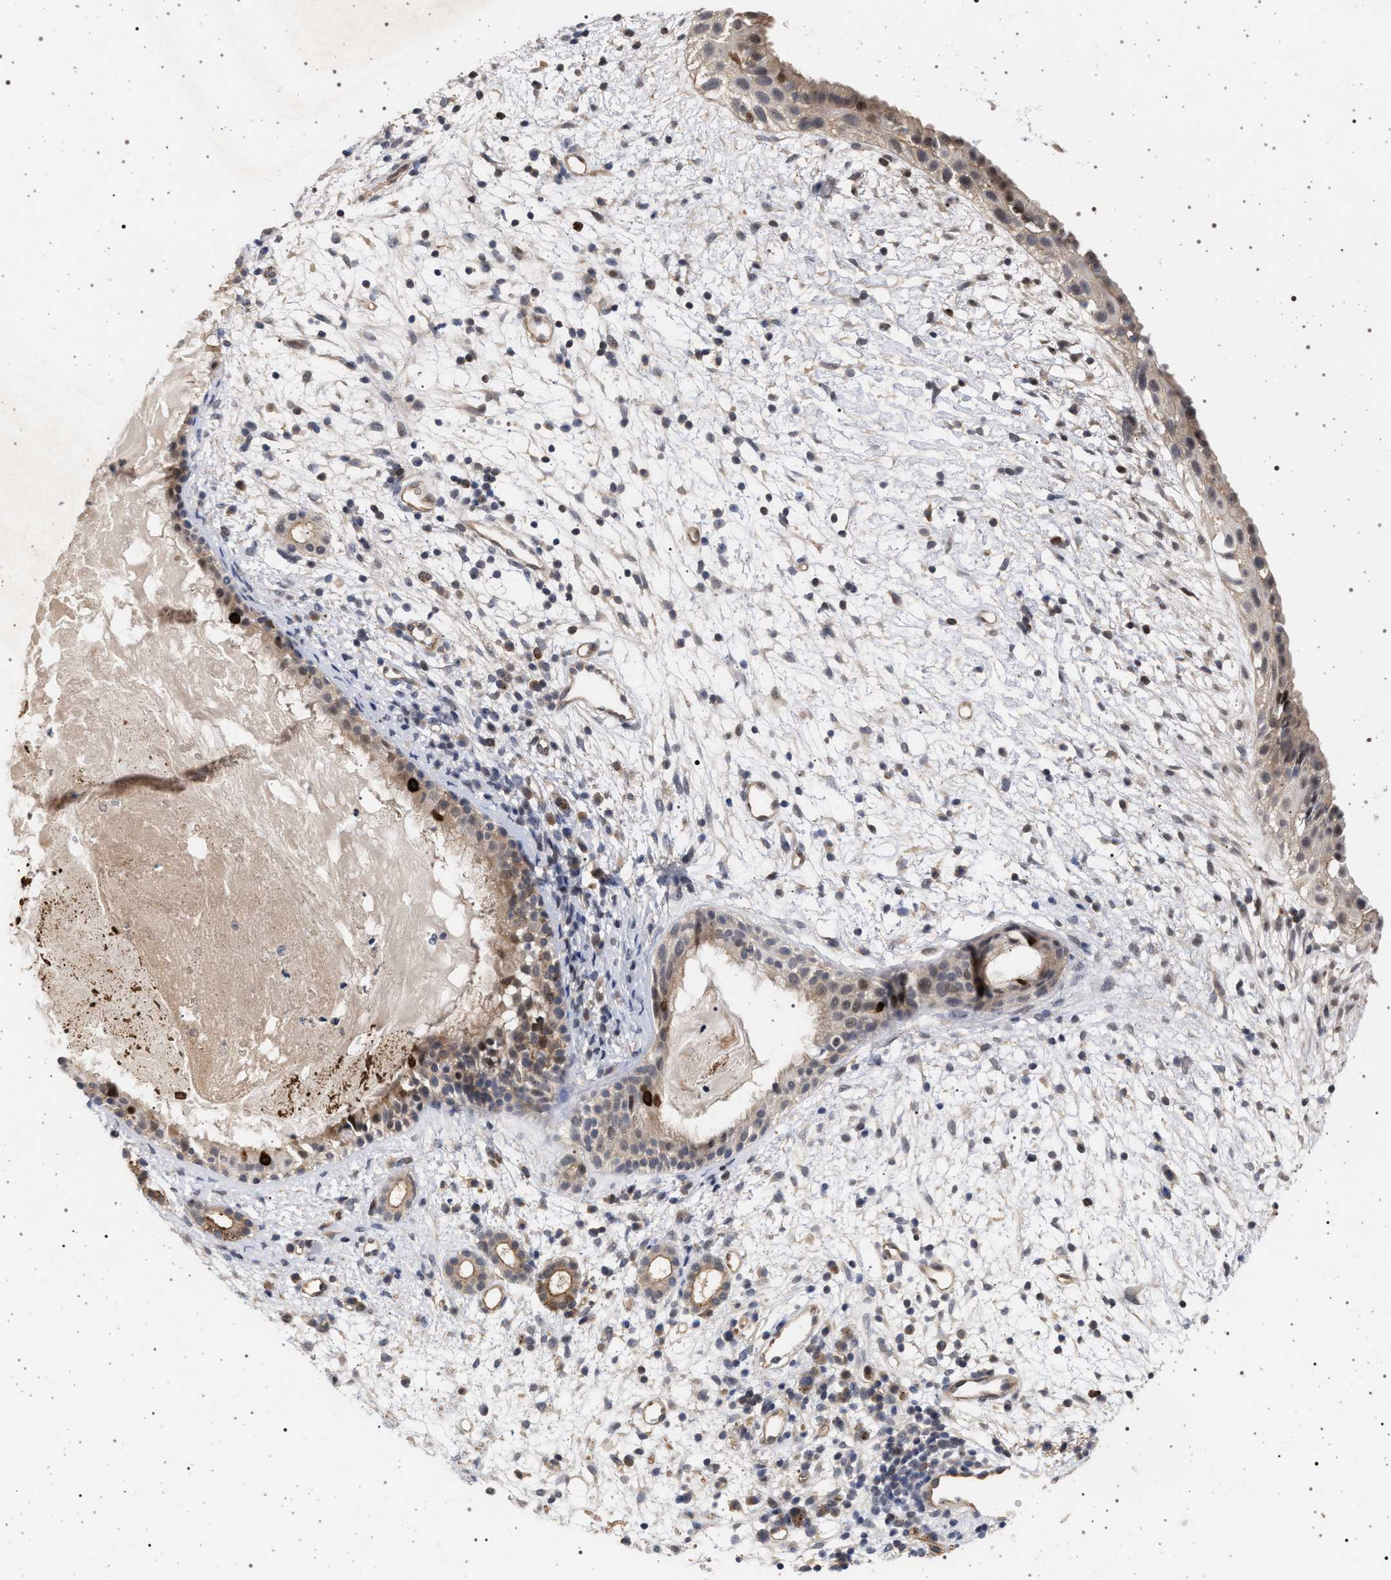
{"staining": {"intensity": "weak", "quantity": ">75%", "location": "cytoplasmic/membranous,nuclear"}, "tissue": "nasopharynx", "cell_type": "Respiratory epithelial cells", "image_type": "normal", "snomed": [{"axis": "morphology", "description": "Normal tissue, NOS"}, {"axis": "topography", "description": "Nasopharynx"}], "caption": "Nasopharynx stained with DAB immunohistochemistry (IHC) exhibits low levels of weak cytoplasmic/membranous,nuclear staining in about >75% of respiratory epithelial cells.", "gene": "RBM48", "patient": {"sex": "male", "age": 22}}